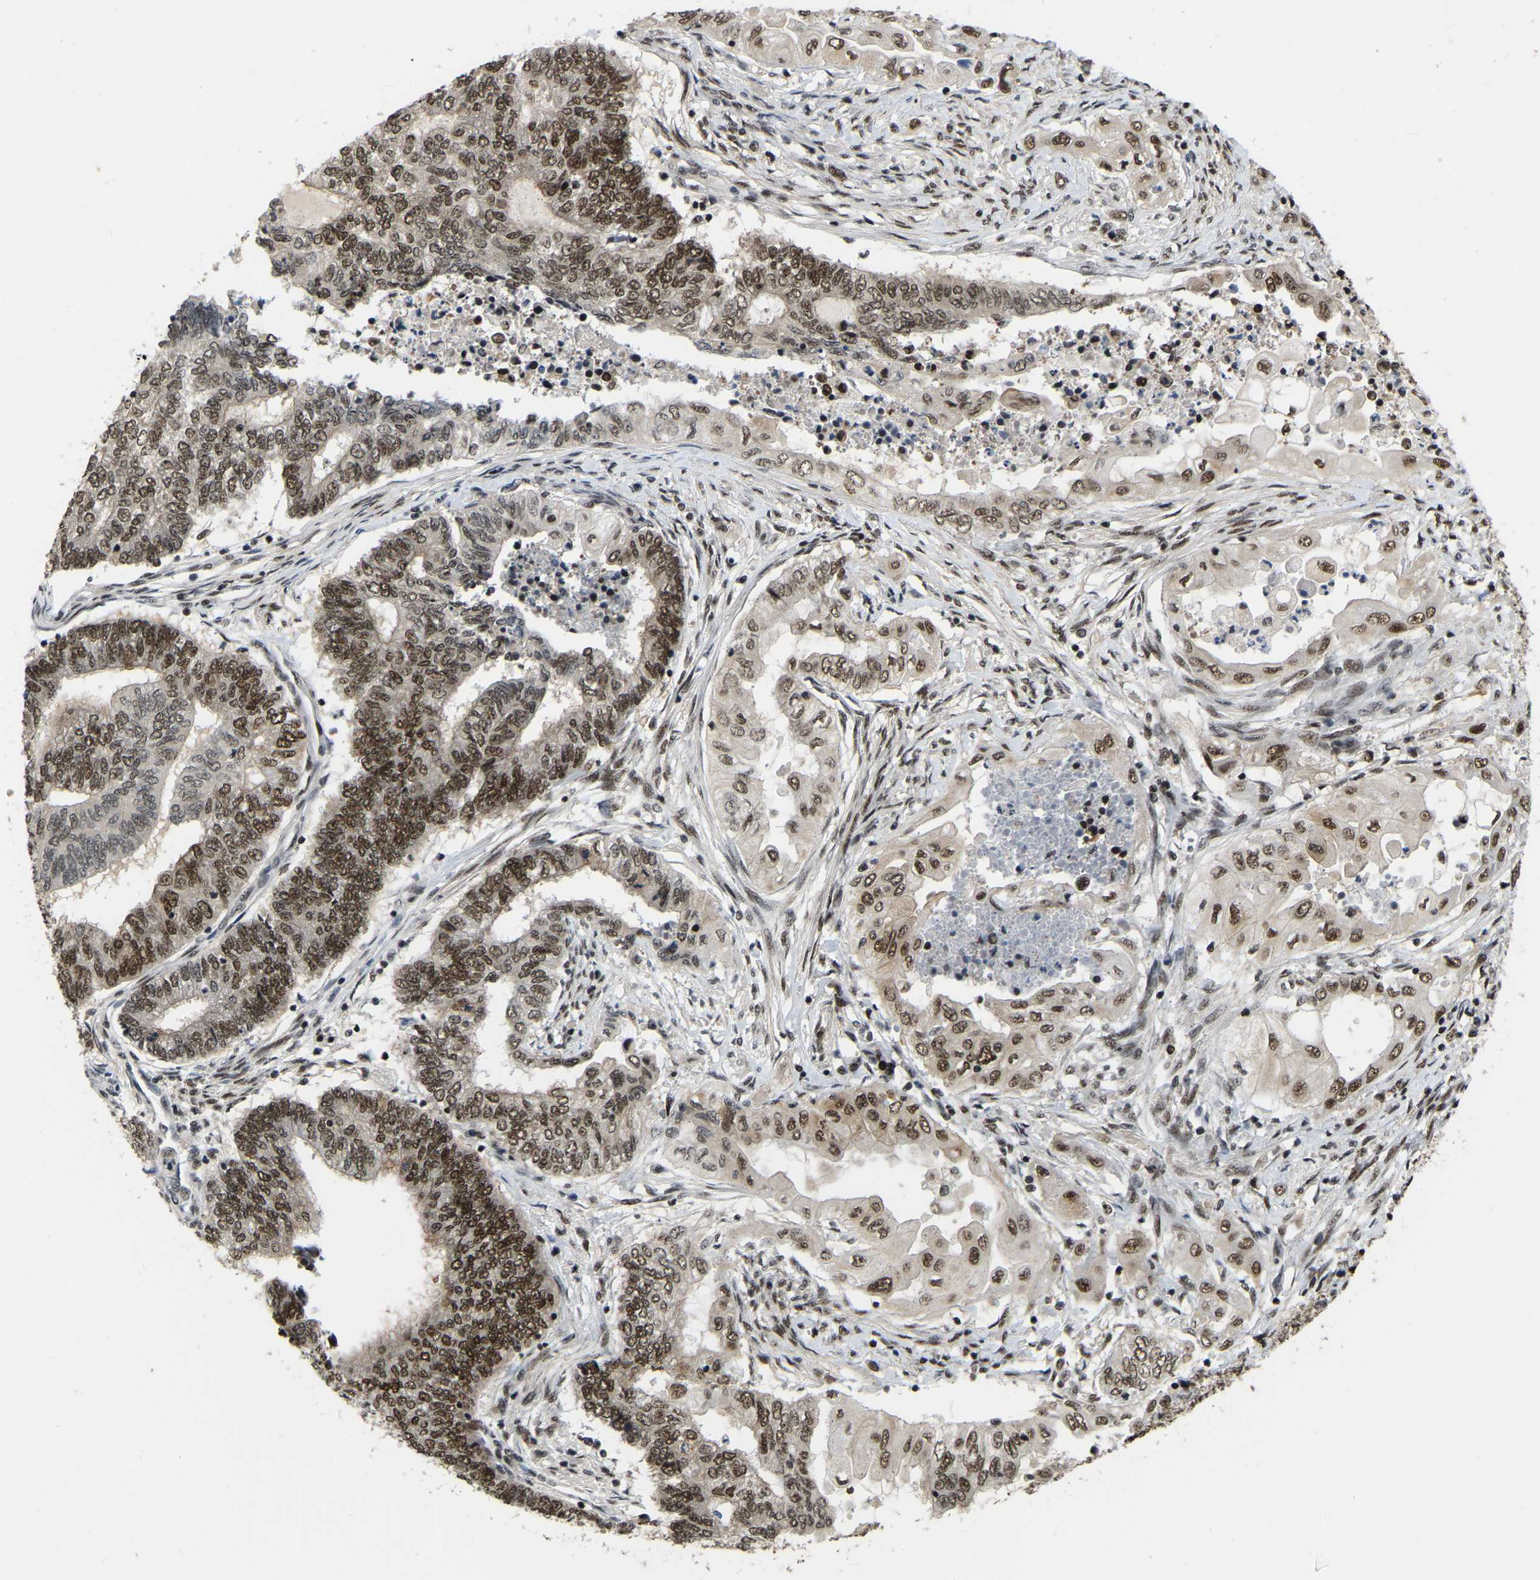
{"staining": {"intensity": "moderate", "quantity": ">75%", "location": "nuclear"}, "tissue": "endometrial cancer", "cell_type": "Tumor cells", "image_type": "cancer", "snomed": [{"axis": "morphology", "description": "Adenocarcinoma, NOS"}, {"axis": "topography", "description": "Uterus"}, {"axis": "topography", "description": "Endometrium"}], "caption": "Immunohistochemistry micrograph of adenocarcinoma (endometrial) stained for a protein (brown), which shows medium levels of moderate nuclear positivity in approximately >75% of tumor cells.", "gene": "TBL1XR1", "patient": {"sex": "female", "age": 70}}